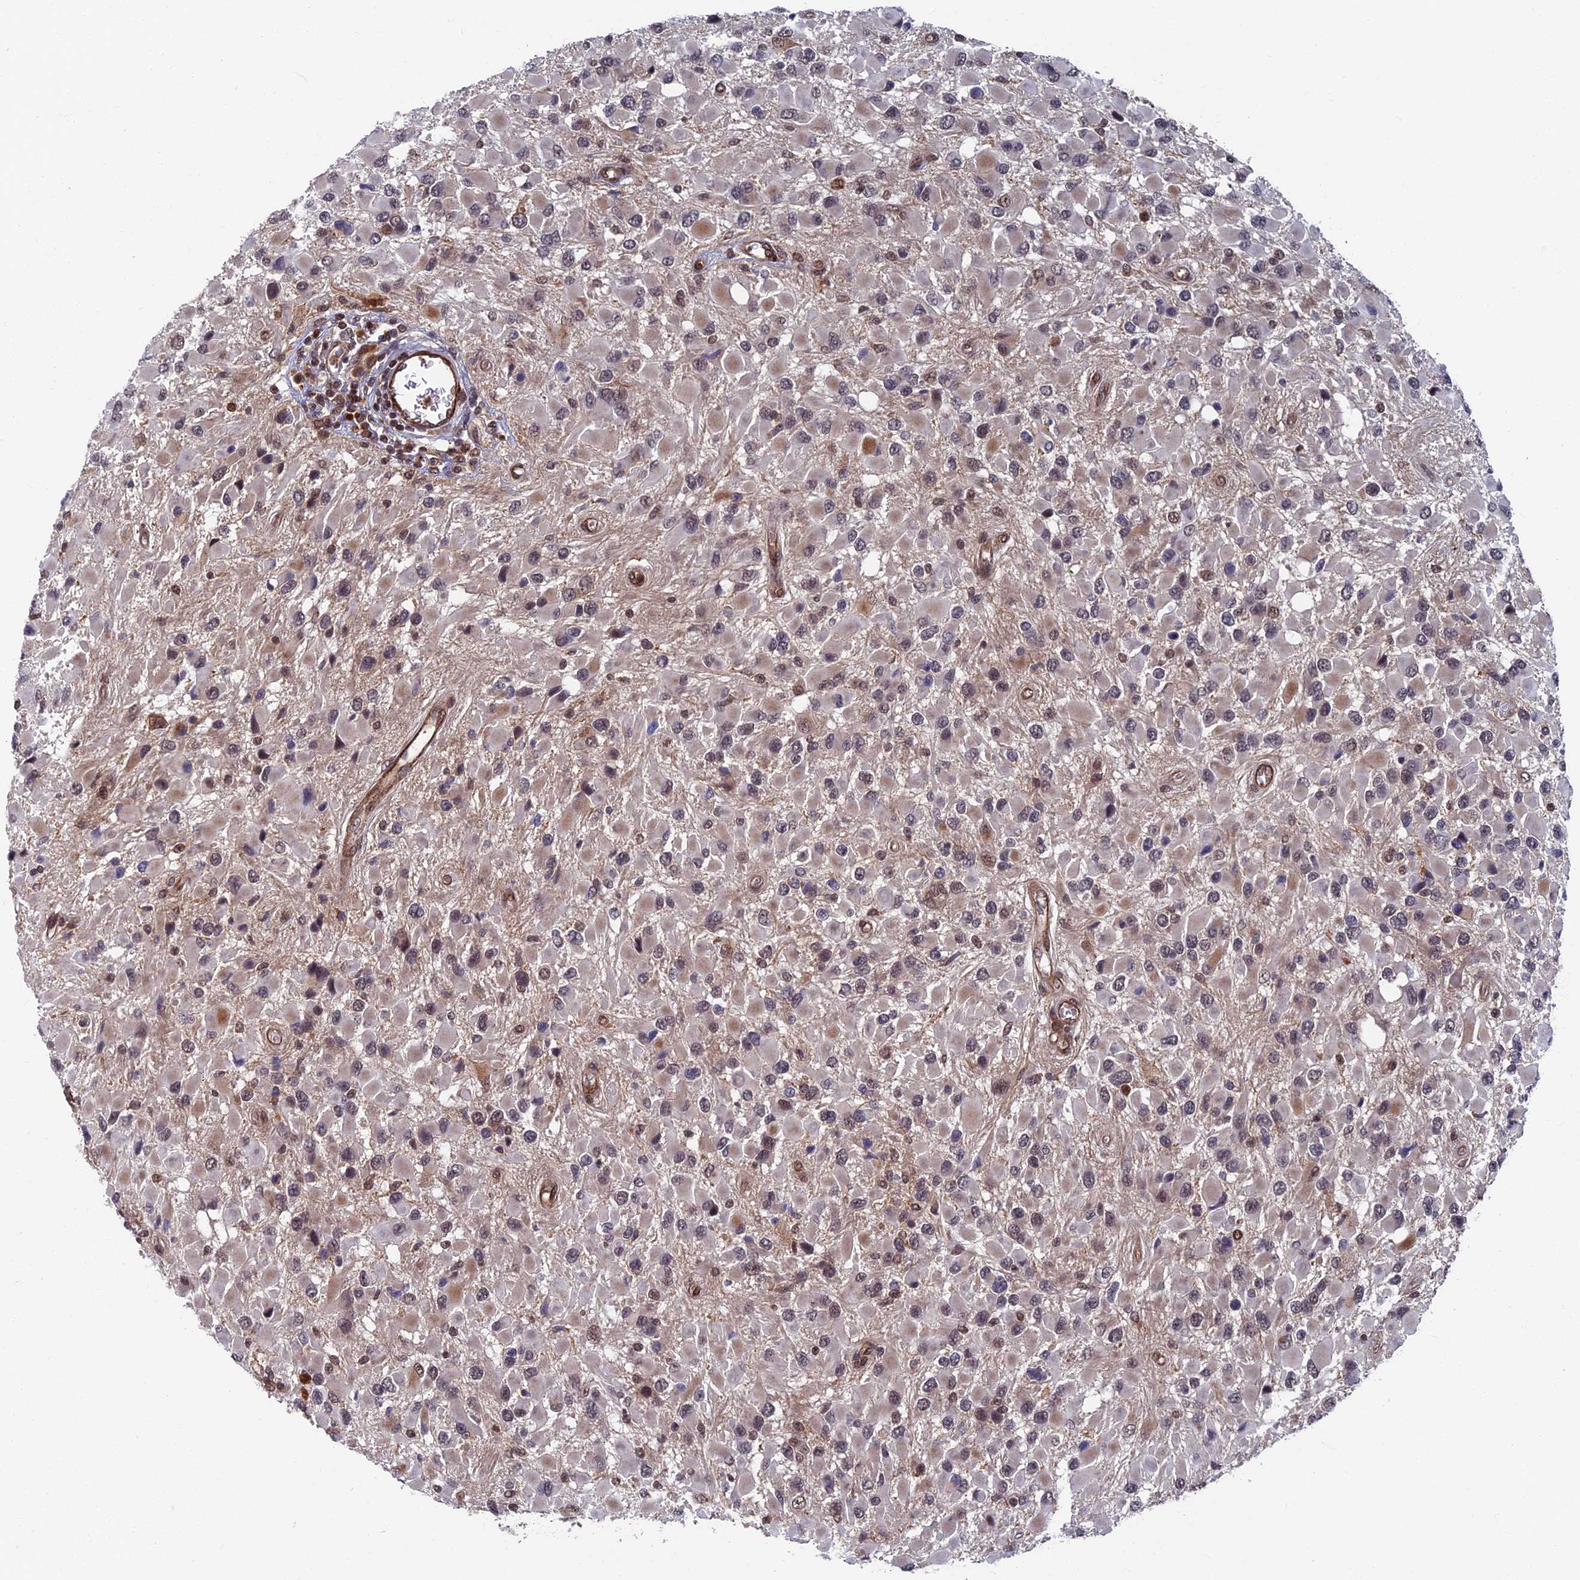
{"staining": {"intensity": "weak", "quantity": "<25%", "location": "nuclear"}, "tissue": "glioma", "cell_type": "Tumor cells", "image_type": "cancer", "snomed": [{"axis": "morphology", "description": "Glioma, malignant, High grade"}, {"axis": "topography", "description": "Brain"}], "caption": "Immunohistochemical staining of glioma reveals no significant expression in tumor cells.", "gene": "CTDP1", "patient": {"sex": "male", "age": 53}}